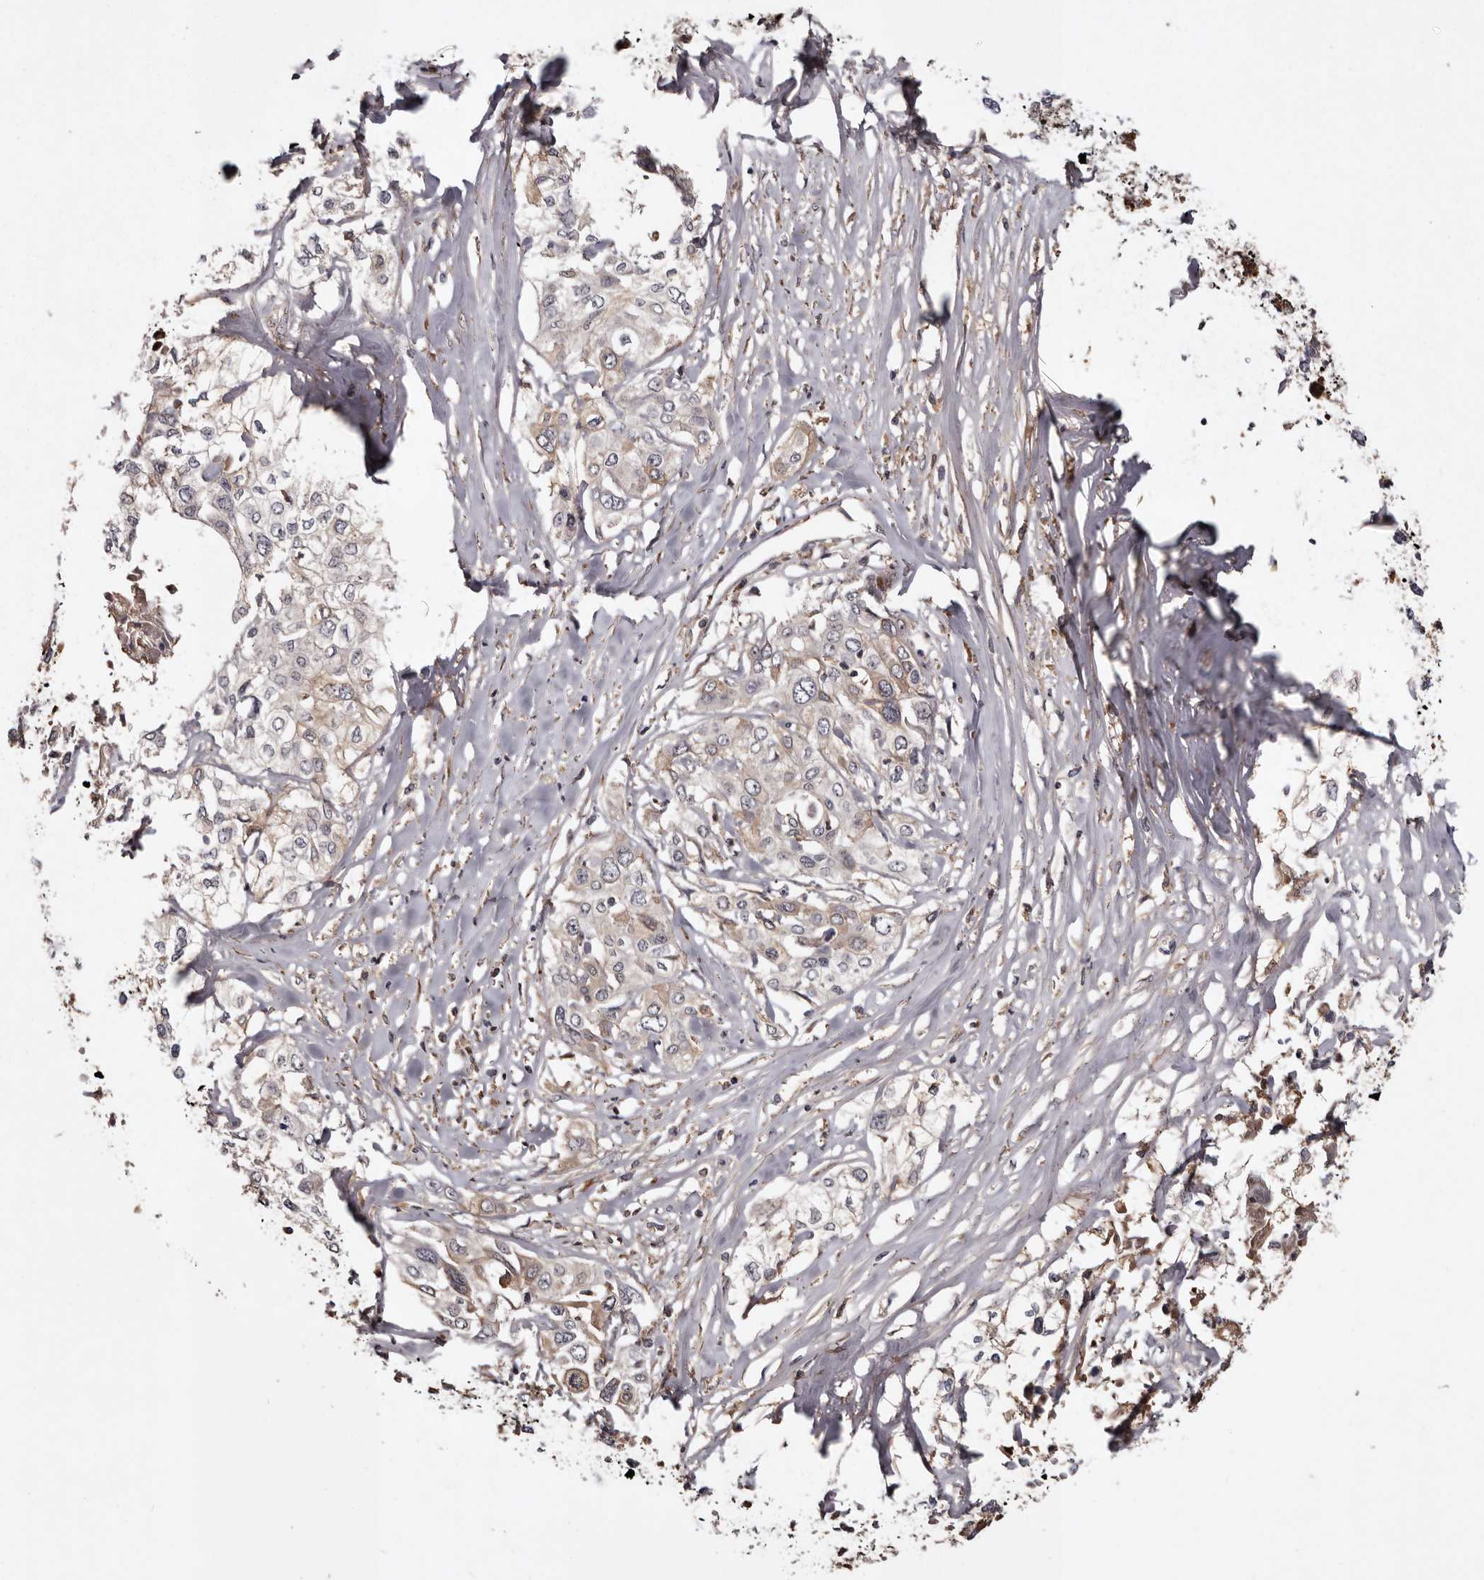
{"staining": {"intensity": "weak", "quantity": "<25%", "location": "cytoplasmic/membranous"}, "tissue": "cervical cancer", "cell_type": "Tumor cells", "image_type": "cancer", "snomed": [{"axis": "morphology", "description": "Squamous cell carcinoma, NOS"}, {"axis": "topography", "description": "Cervix"}], "caption": "Squamous cell carcinoma (cervical) was stained to show a protein in brown. There is no significant positivity in tumor cells.", "gene": "CYP1B1", "patient": {"sex": "female", "age": 31}}